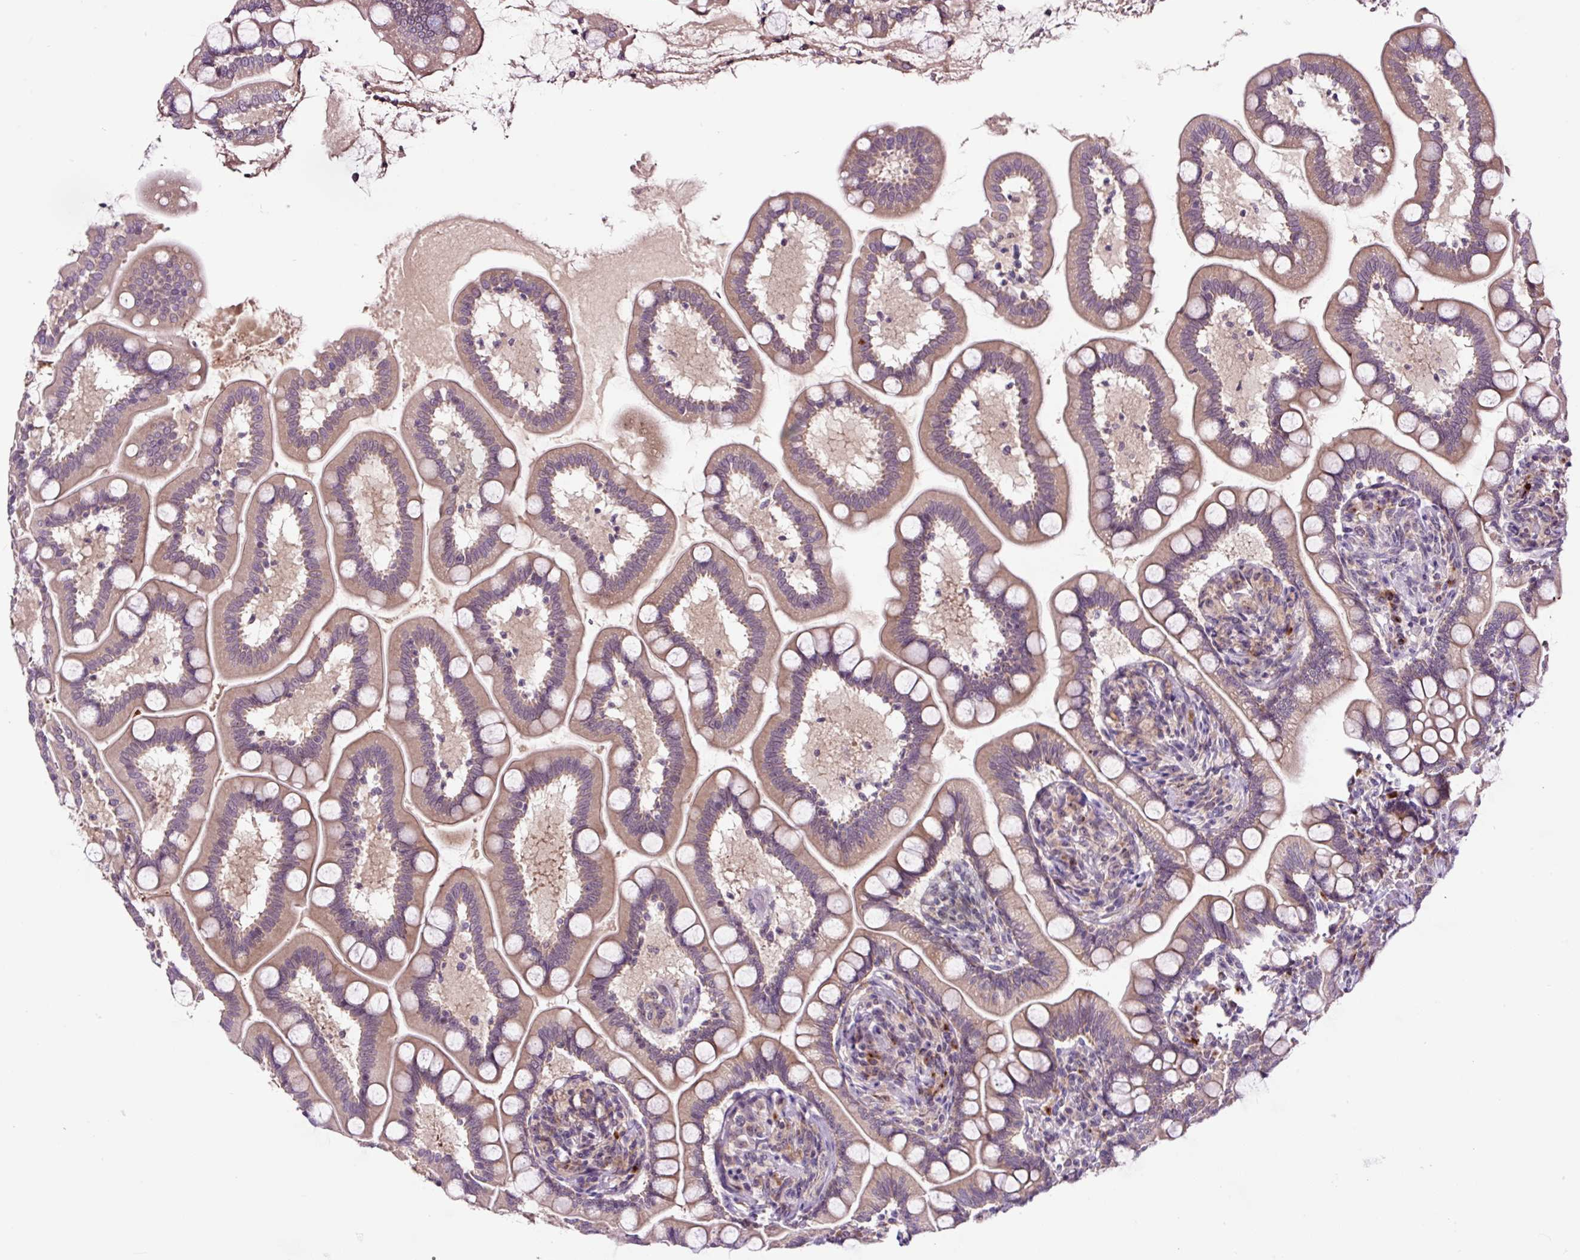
{"staining": {"intensity": "moderate", "quantity": ">75%", "location": "cytoplasmic/membranous"}, "tissue": "small intestine", "cell_type": "Glandular cells", "image_type": "normal", "snomed": [{"axis": "morphology", "description": "Normal tissue, NOS"}, {"axis": "topography", "description": "Small intestine"}], "caption": "This histopathology image reveals IHC staining of benign small intestine, with medium moderate cytoplasmic/membranous staining in approximately >75% of glandular cells.", "gene": "NOM1", "patient": {"sex": "female", "age": 64}}